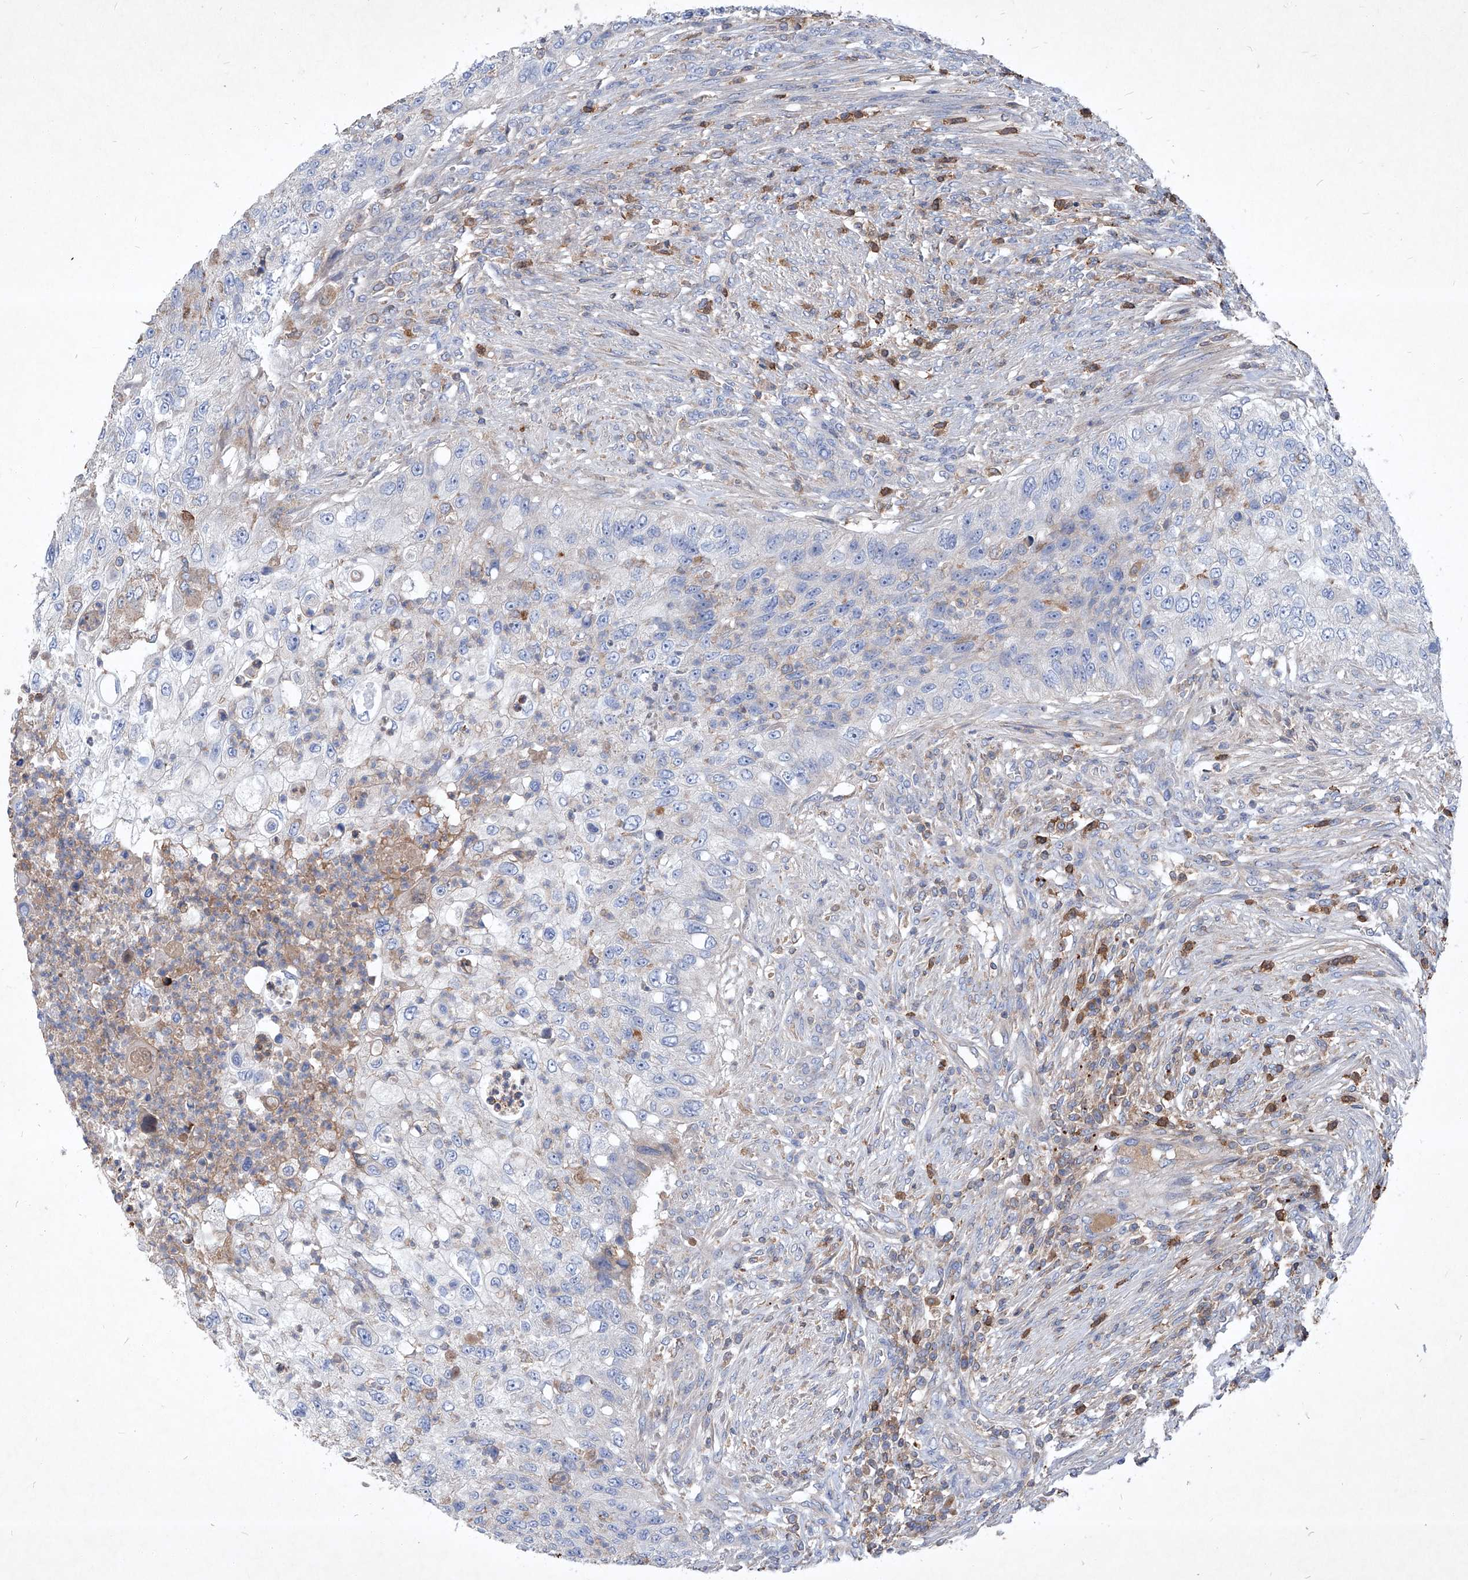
{"staining": {"intensity": "negative", "quantity": "none", "location": "none"}, "tissue": "urothelial cancer", "cell_type": "Tumor cells", "image_type": "cancer", "snomed": [{"axis": "morphology", "description": "Urothelial carcinoma, High grade"}, {"axis": "topography", "description": "Urinary bladder"}], "caption": "Urothelial cancer stained for a protein using immunohistochemistry (IHC) exhibits no staining tumor cells.", "gene": "EPHA8", "patient": {"sex": "female", "age": 60}}